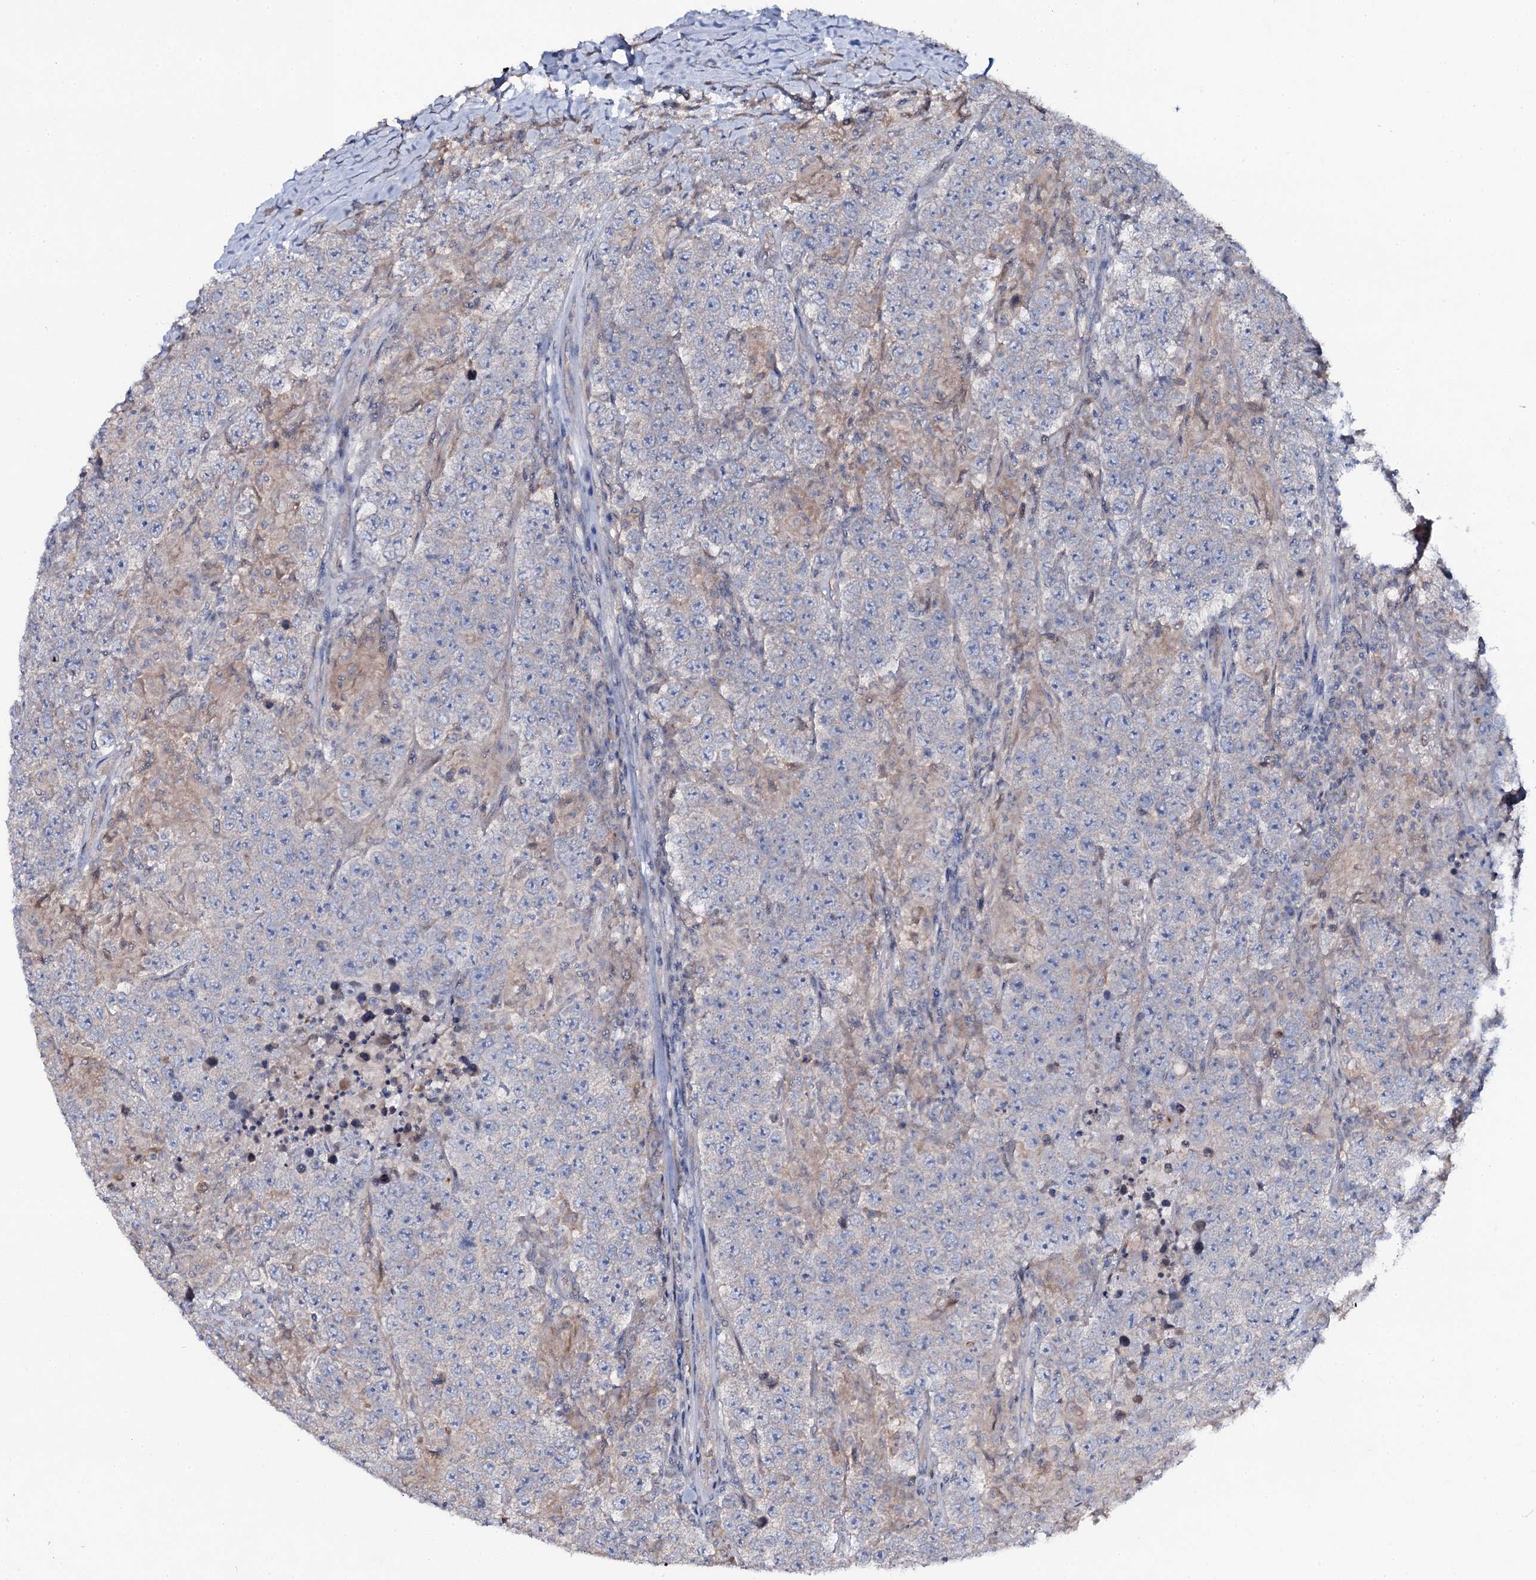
{"staining": {"intensity": "negative", "quantity": "none", "location": "none"}, "tissue": "testis cancer", "cell_type": "Tumor cells", "image_type": "cancer", "snomed": [{"axis": "morphology", "description": "Normal tissue, NOS"}, {"axis": "morphology", "description": "Urothelial carcinoma, High grade"}, {"axis": "morphology", "description": "Seminoma, NOS"}, {"axis": "morphology", "description": "Carcinoma, Embryonal, NOS"}, {"axis": "topography", "description": "Urinary bladder"}, {"axis": "topography", "description": "Testis"}], "caption": "DAB immunohistochemical staining of embryonal carcinoma (testis) demonstrates no significant staining in tumor cells.", "gene": "SNAP23", "patient": {"sex": "male", "age": 41}}